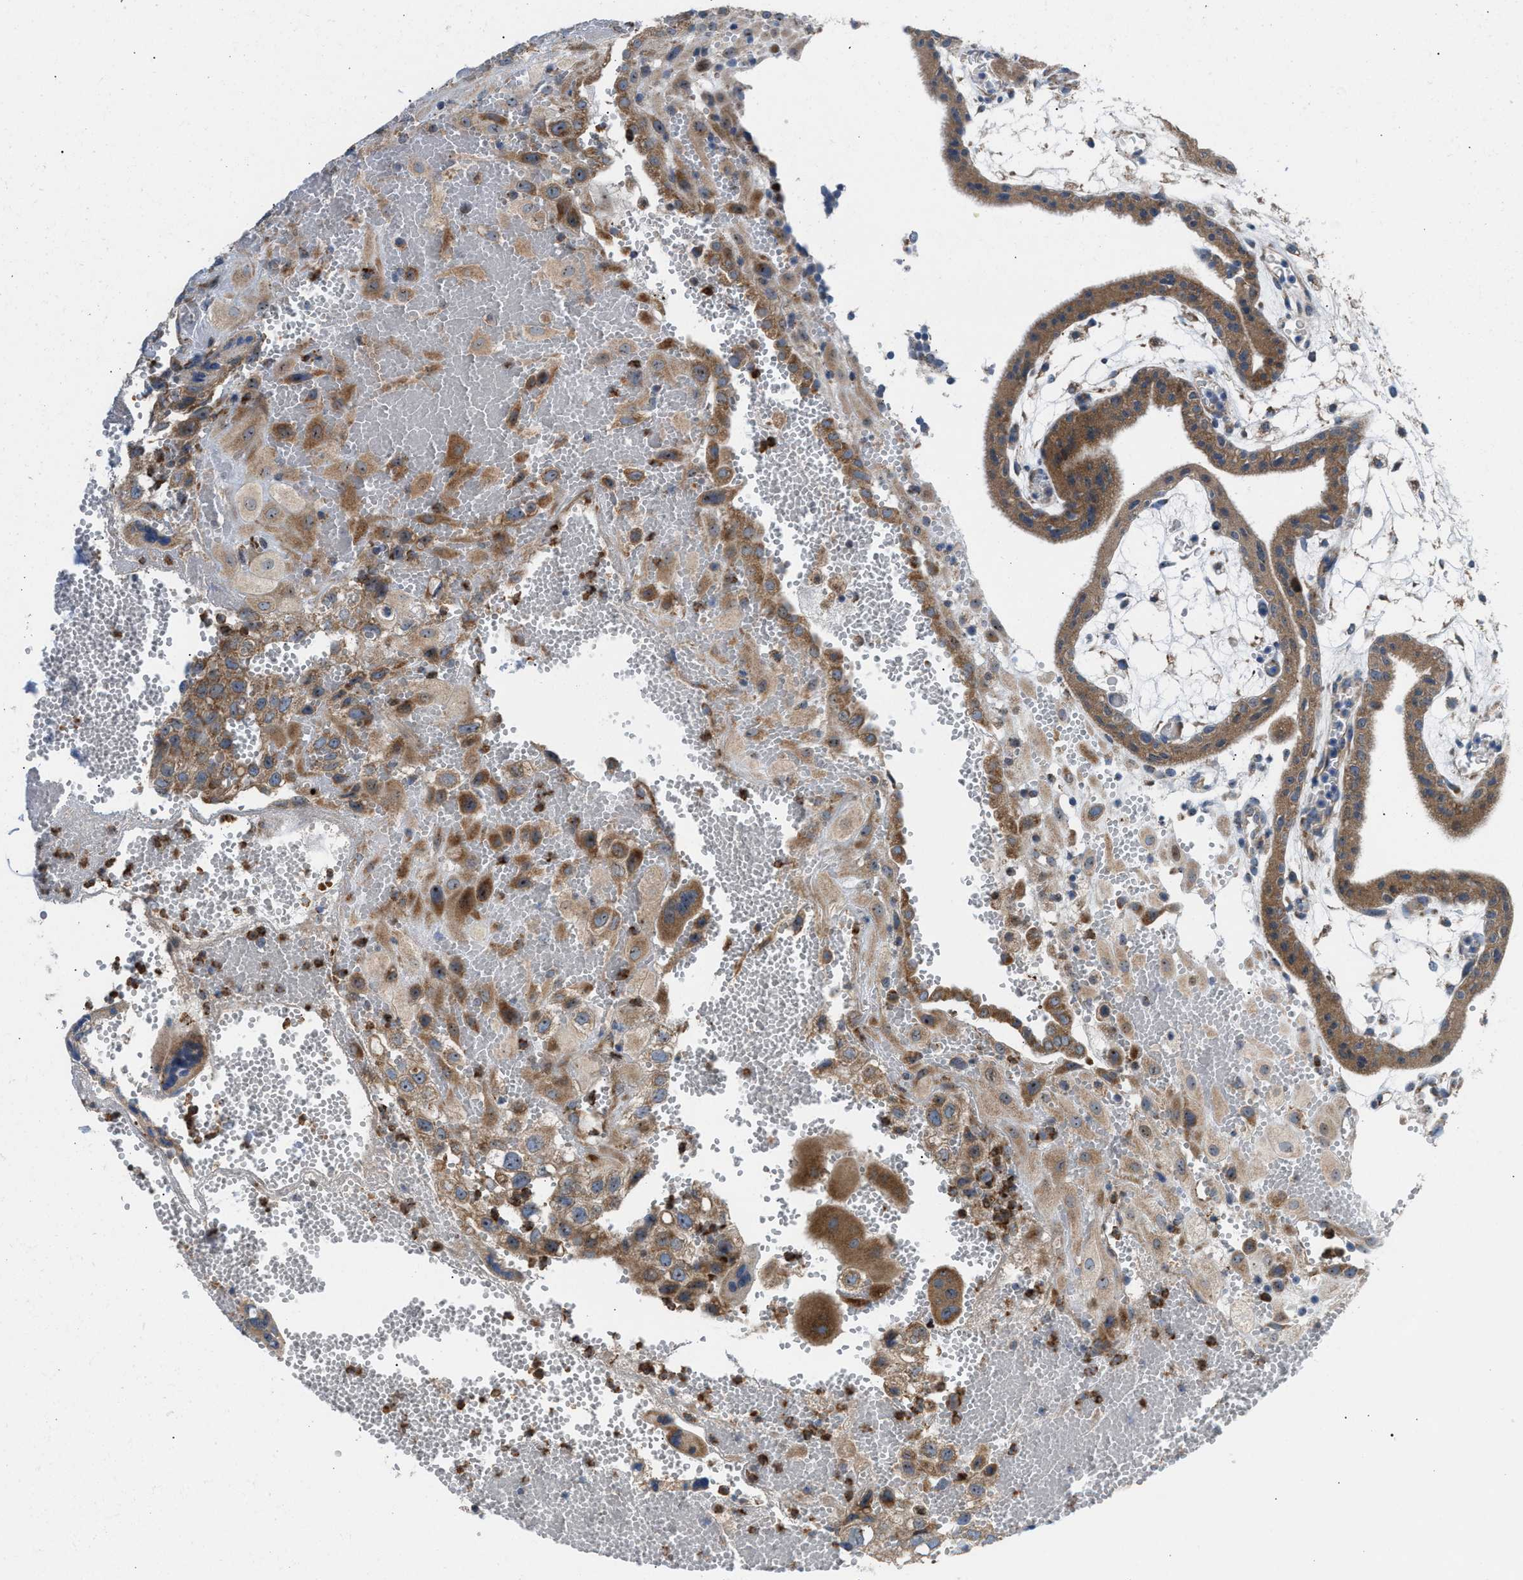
{"staining": {"intensity": "moderate", "quantity": ">75%", "location": "cytoplasmic/membranous,nuclear"}, "tissue": "placenta", "cell_type": "Decidual cells", "image_type": "normal", "snomed": [{"axis": "morphology", "description": "Normal tissue, NOS"}, {"axis": "topography", "description": "Placenta"}], "caption": "DAB immunohistochemical staining of normal human placenta displays moderate cytoplasmic/membranous,nuclear protein positivity in about >75% of decidual cells.", "gene": "TPH1", "patient": {"sex": "female", "age": 18}}